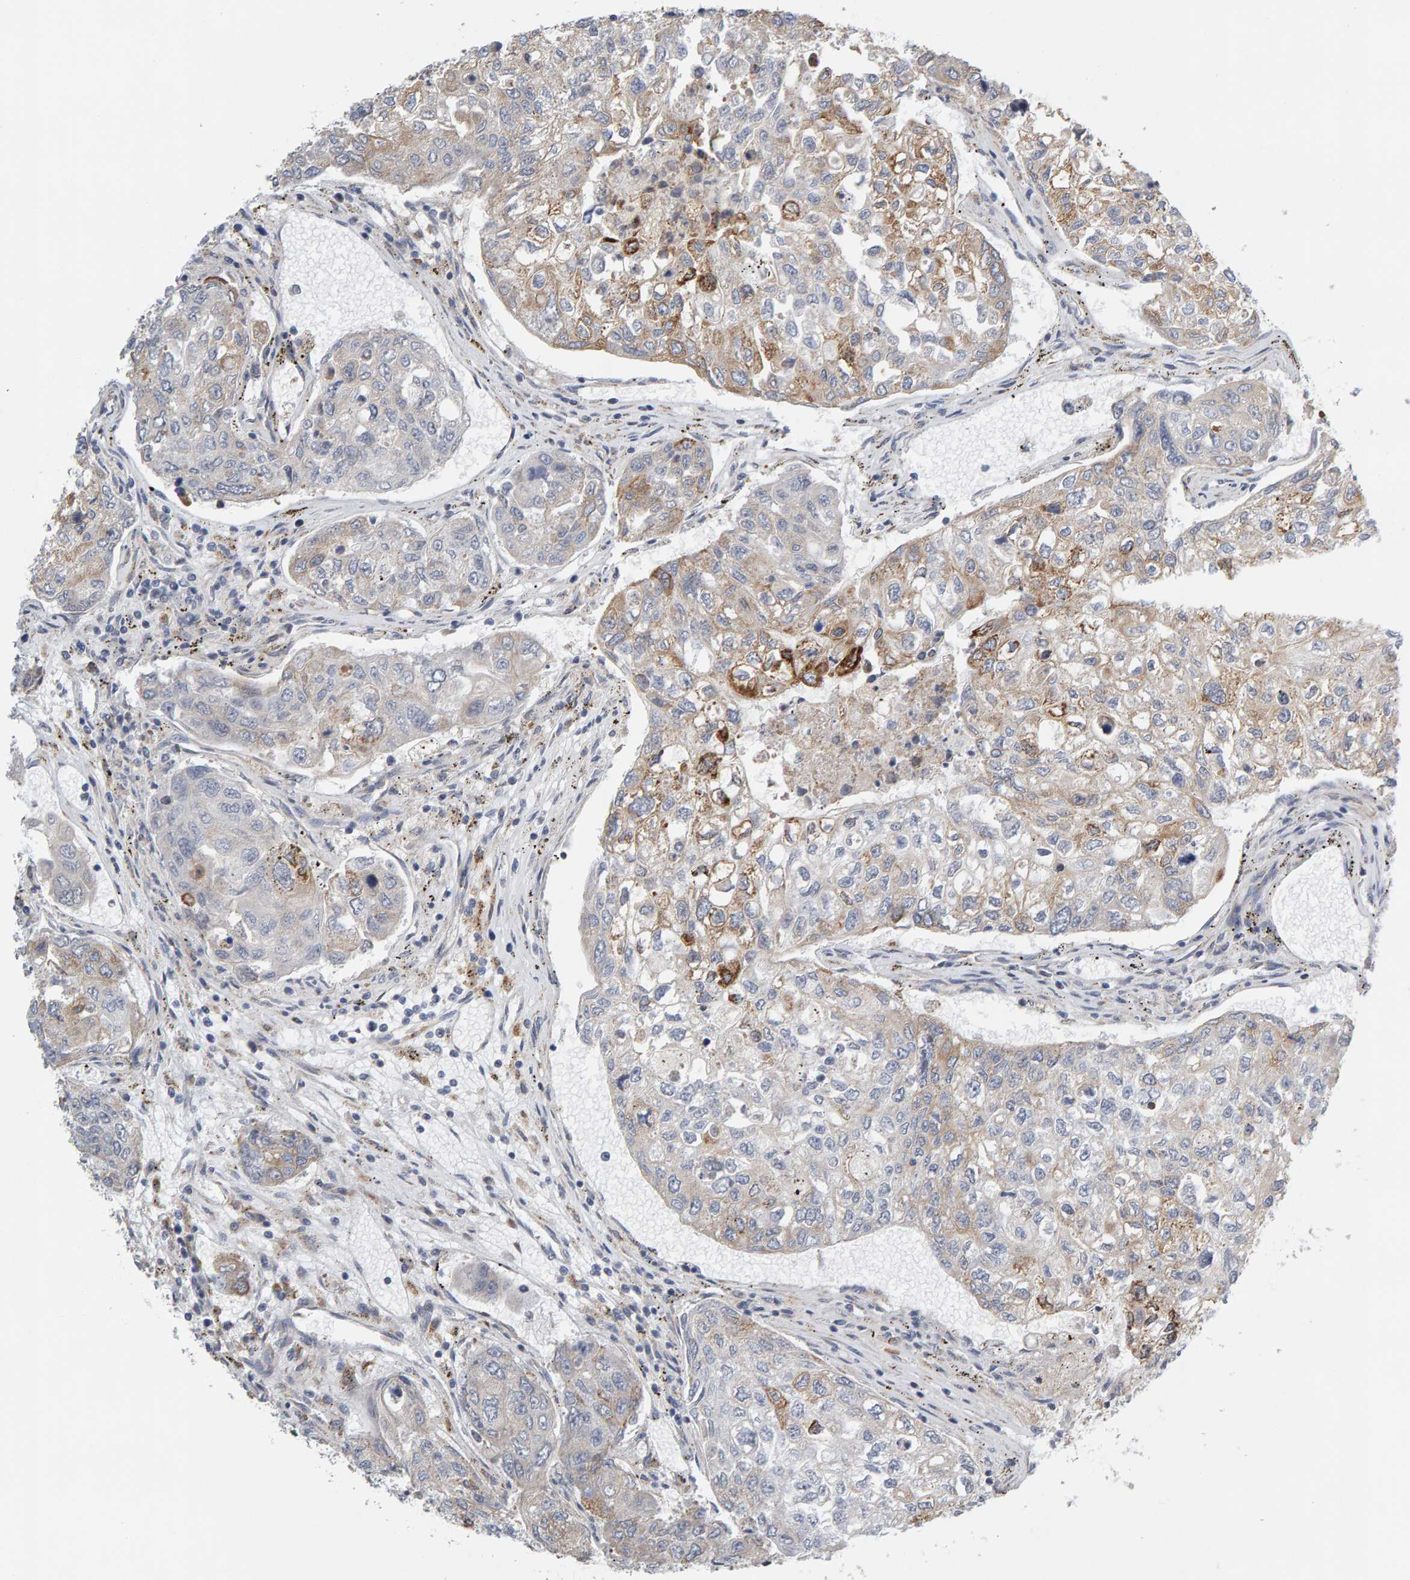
{"staining": {"intensity": "weak", "quantity": "25%-75%", "location": "cytoplasmic/membranous"}, "tissue": "urothelial cancer", "cell_type": "Tumor cells", "image_type": "cancer", "snomed": [{"axis": "morphology", "description": "Urothelial carcinoma, High grade"}, {"axis": "topography", "description": "Lymph node"}, {"axis": "topography", "description": "Urinary bladder"}], "caption": "Urothelial carcinoma (high-grade) stained for a protein demonstrates weak cytoplasmic/membranous positivity in tumor cells.", "gene": "ENGASE", "patient": {"sex": "male", "age": 51}}